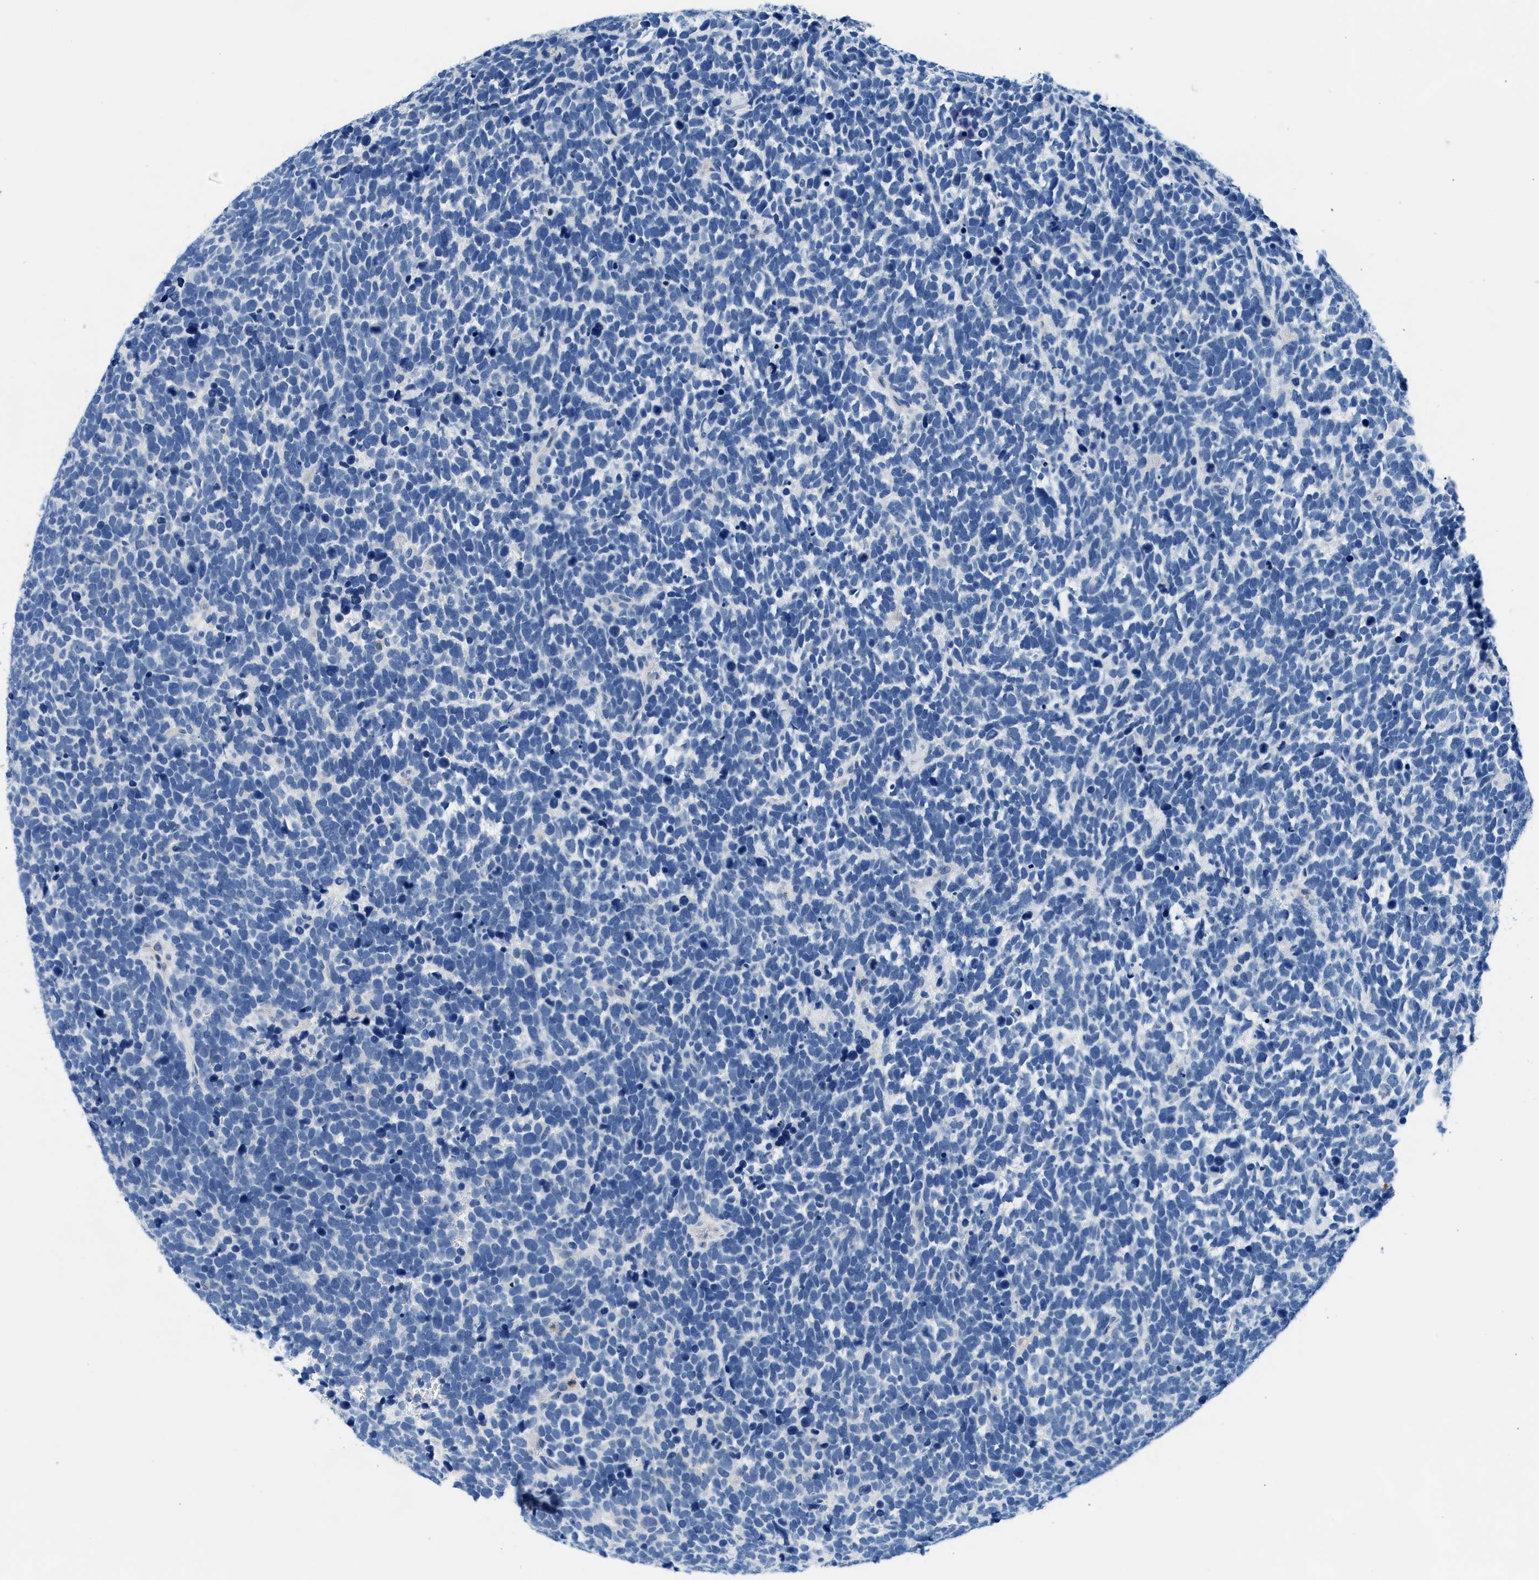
{"staining": {"intensity": "negative", "quantity": "none", "location": "none"}, "tissue": "urothelial cancer", "cell_type": "Tumor cells", "image_type": "cancer", "snomed": [{"axis": "morphology", "description": "Urothelial carcinoma, High grade"}, {"axis": "topography", "description": "Urinary bladder"}], "caption": "Immunohistochemistry of high-grade urothelial carcinoma reveals no staining in tumor cells. Brightfield microscopy of IHC stained with DAB (3,3'-diaminobenzidine) (brown) and hematoxylin (blue), captured at high magnification.", "gene": "FADS6", "patient": {"sex": "female", "age": 82}}